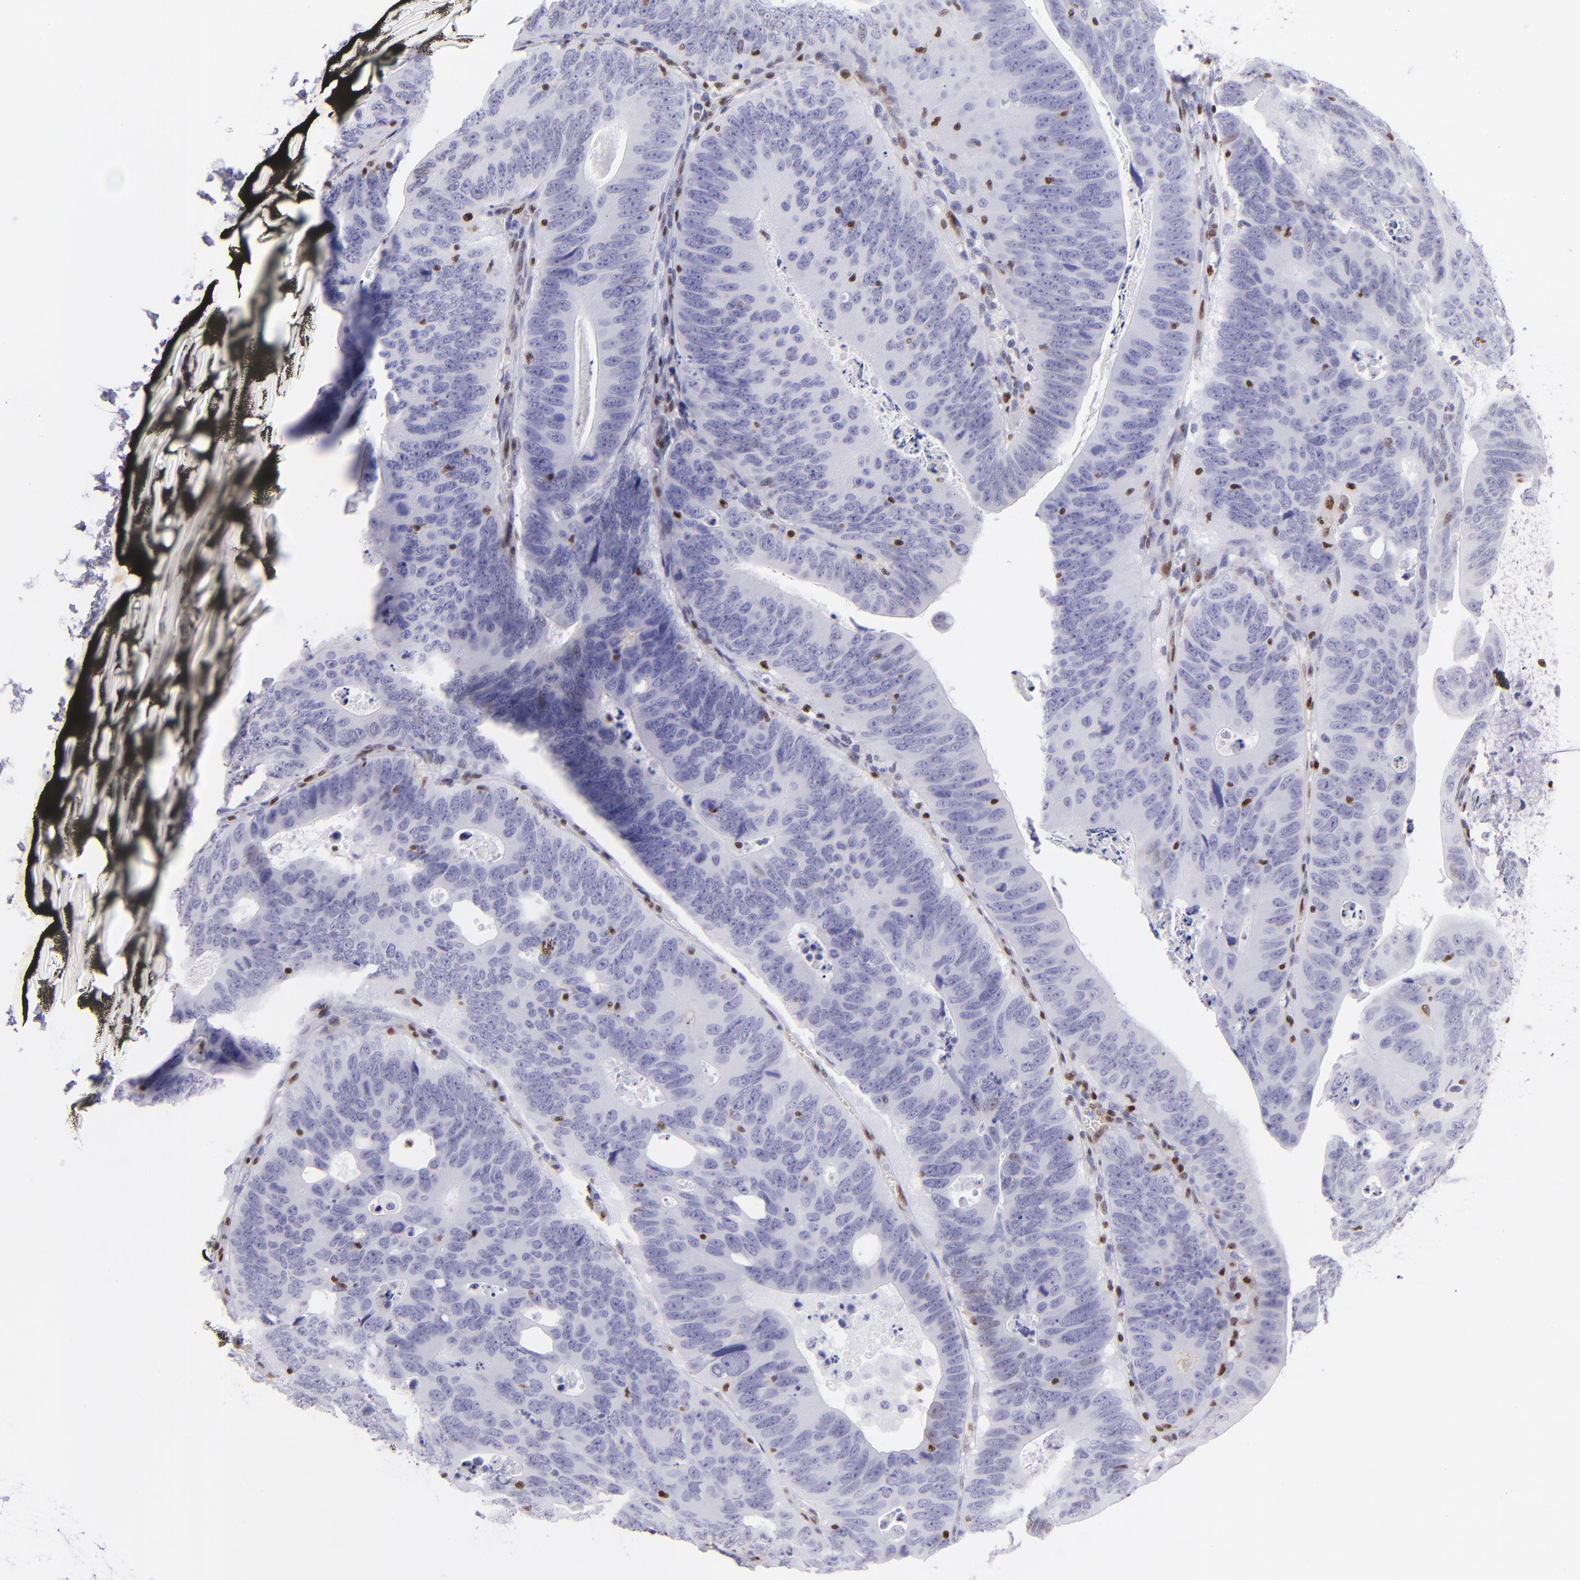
{"staining": {"intensity": "negative", "quantity": "none", "location": "none"}, "tissue": "colorectal cancer", "cell_type": "Tumor cells", "image_type": "cancer", "snomed": [{"axis": "morphology", "description": "Adenocarcinoma, NOS"}, {"axis": "topography", "description": "Colon"}], "caption": "The immunohistochemistry photomicrograph has no significant positivity in tumor cells of colorectal adenocarcinoma tissue. (DAB (3,3'-diaminobenzidine) IHC with hematoxylin counter stain).", "gene": "ETS1", "patient": {"sex": "female", "age": 55}}